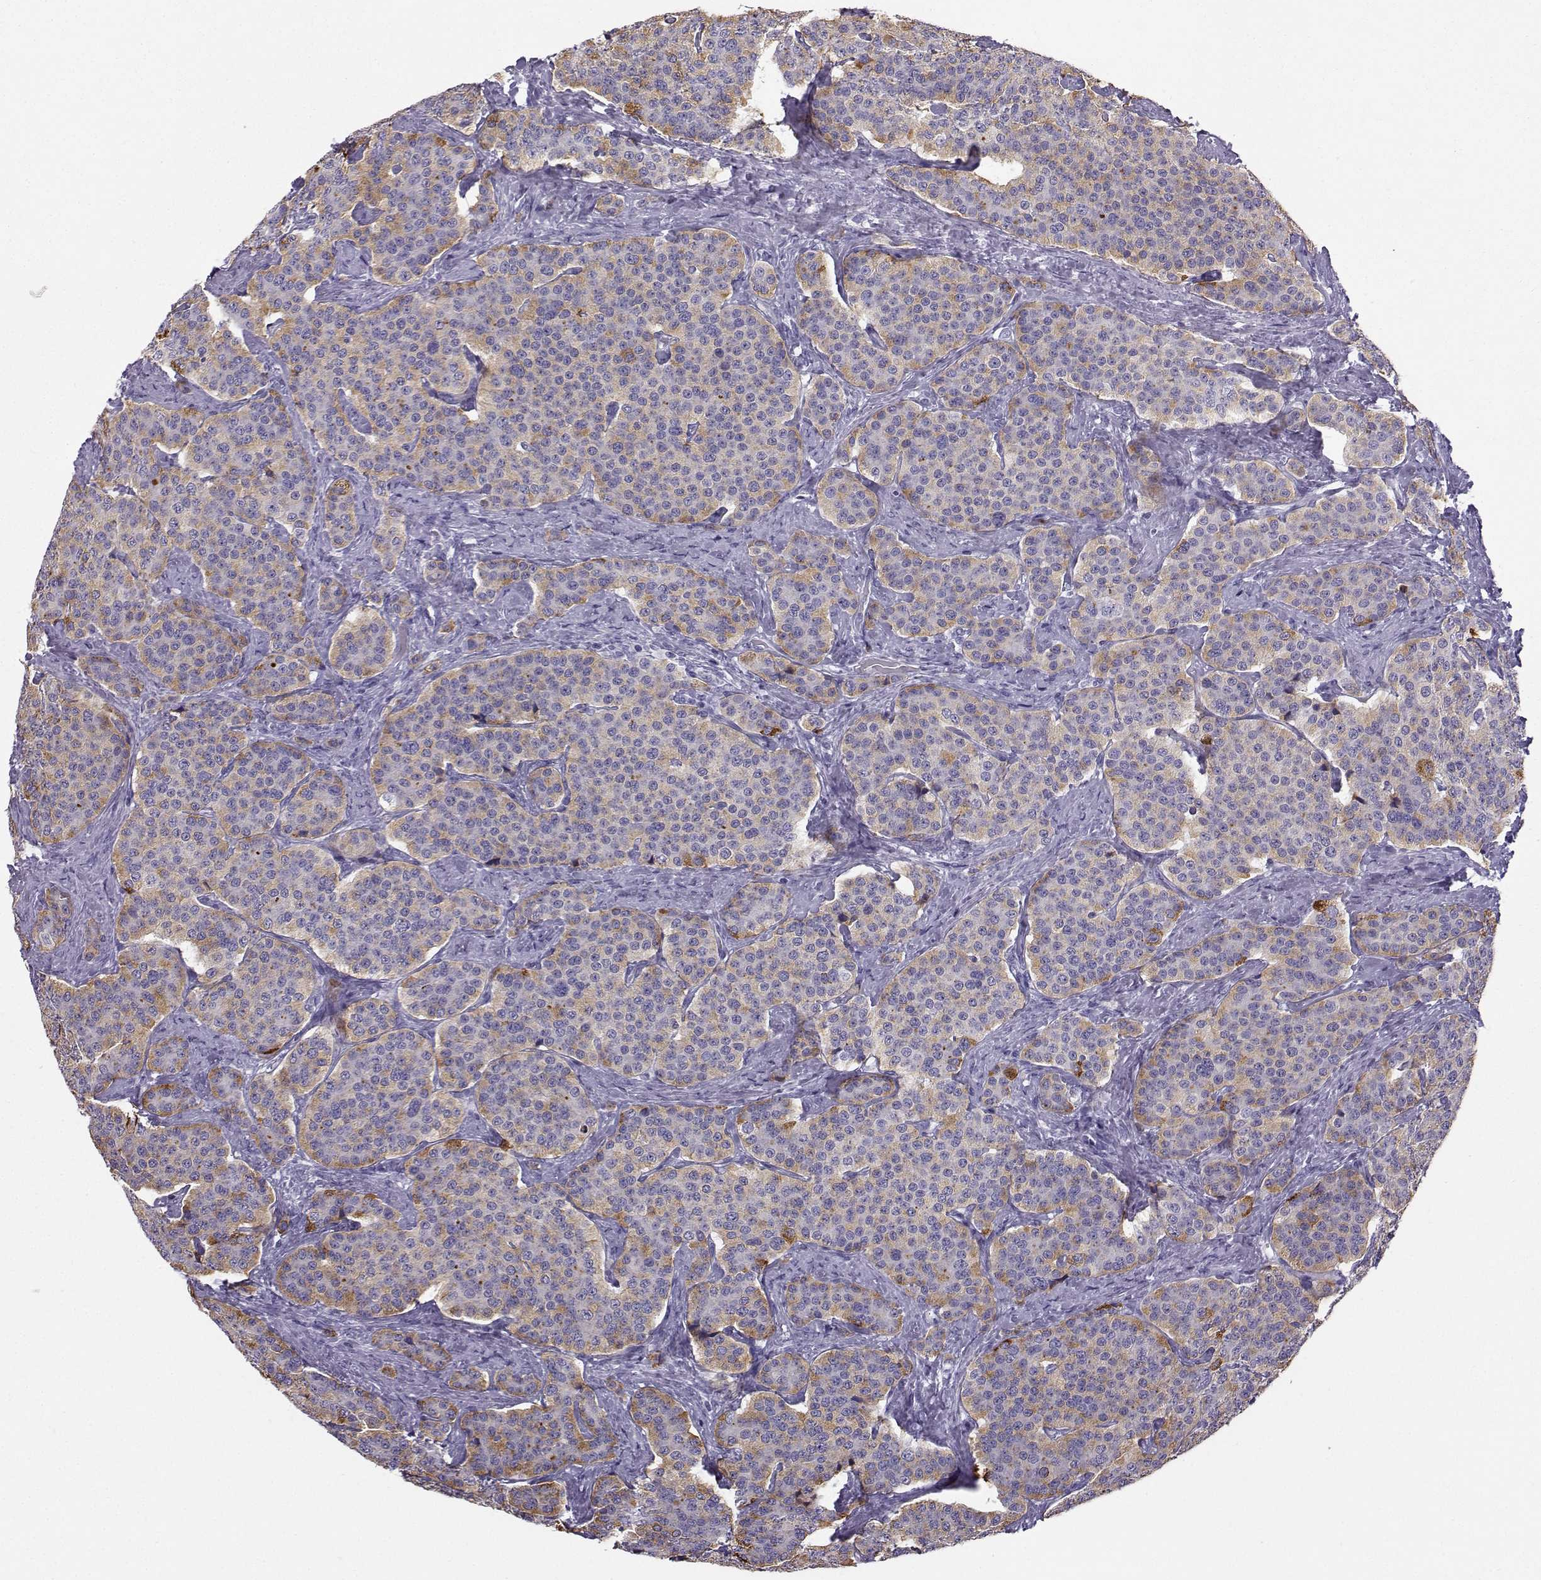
{"staining": {"intensity": "moderate", "quantity": "25%-75%", "location": "cytoplasmic/membranous"}, "tissue": "carcinoid", "cell_type": "Tumor cells", "image_type": "cancer", "snomed": [{"axis": "morphology", "description": "Carcinoid, malignant, NOS"}, {"axis": "topography", "description": "Small intestine"}], "caption": "DAB immunohistochemical staining of carcinoid displays moderate cytoplasmic/membranous protein positivity in about 25%-75% of tumor cells. The staining was performed using DAB, with brown indicating positive protein expression. Nuclei are stained blue with hematoxylin.", "gene": "ZBTB8B", "patient": {"sex": "female", "age": 58}}